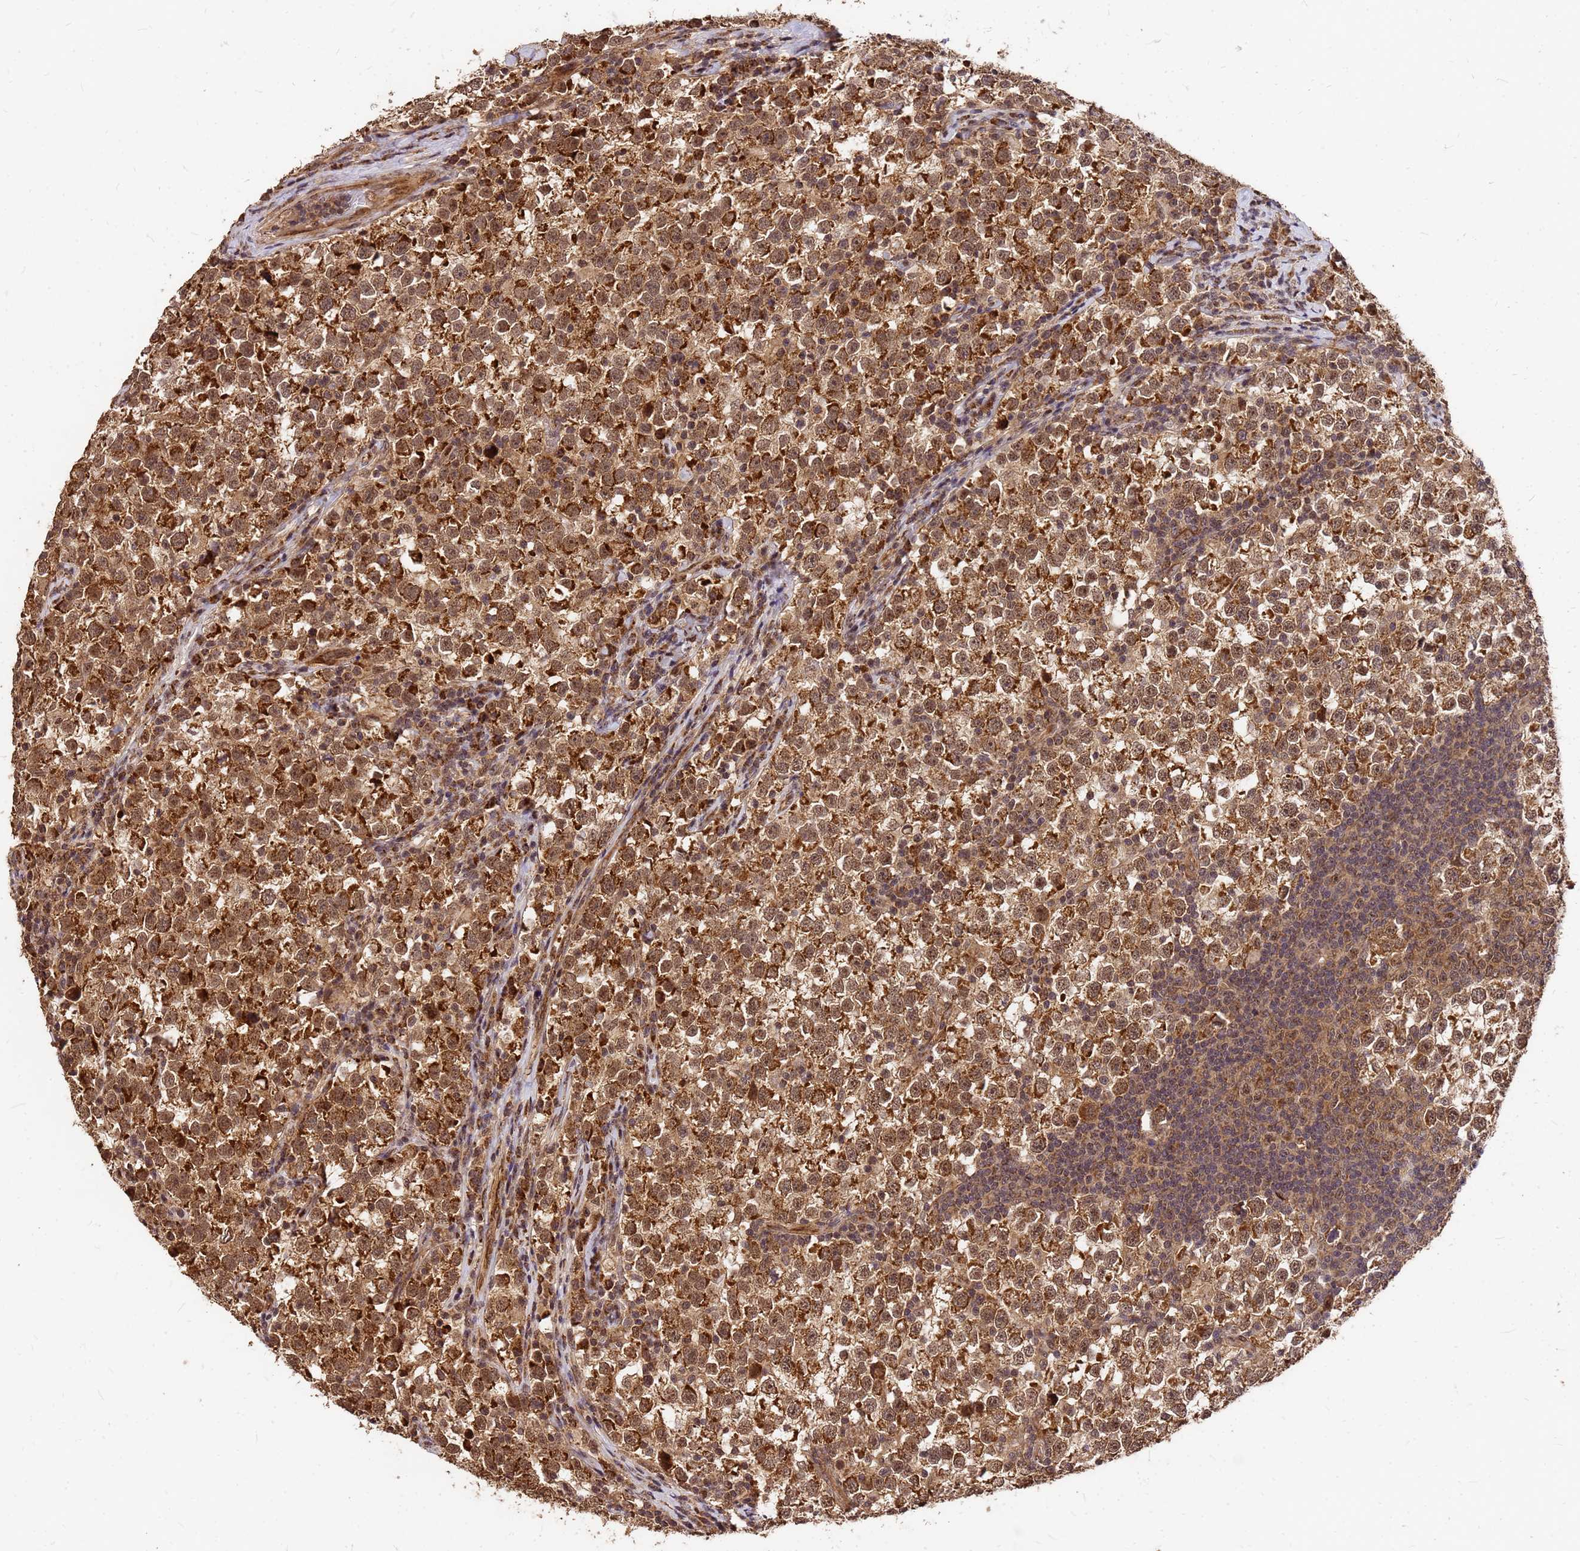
{"staining": {"intensity": "moderate", "quantity": ">75%", "location": "cytoplasmic/membranous,nuclear"}, "tissue": "testis cancer", "cell_type": "Tumor cells", "image_type": "cancer", "snomed": [{"axis": "morphology", "description": "Normal tissue, NOS"}, {"axis": "morphology", "description": "Seminoma, NOS"}, {"axis": "topography", "description": "Testis"}], "caption": "Tumor cells exhibit medium levels of moderate cytoplasmic/membranous and nuclear staining in about >75% of cells in human seminoma (testis).", "gene": "GPATCH8", "patient": {"sex": "male", "age": 43}}